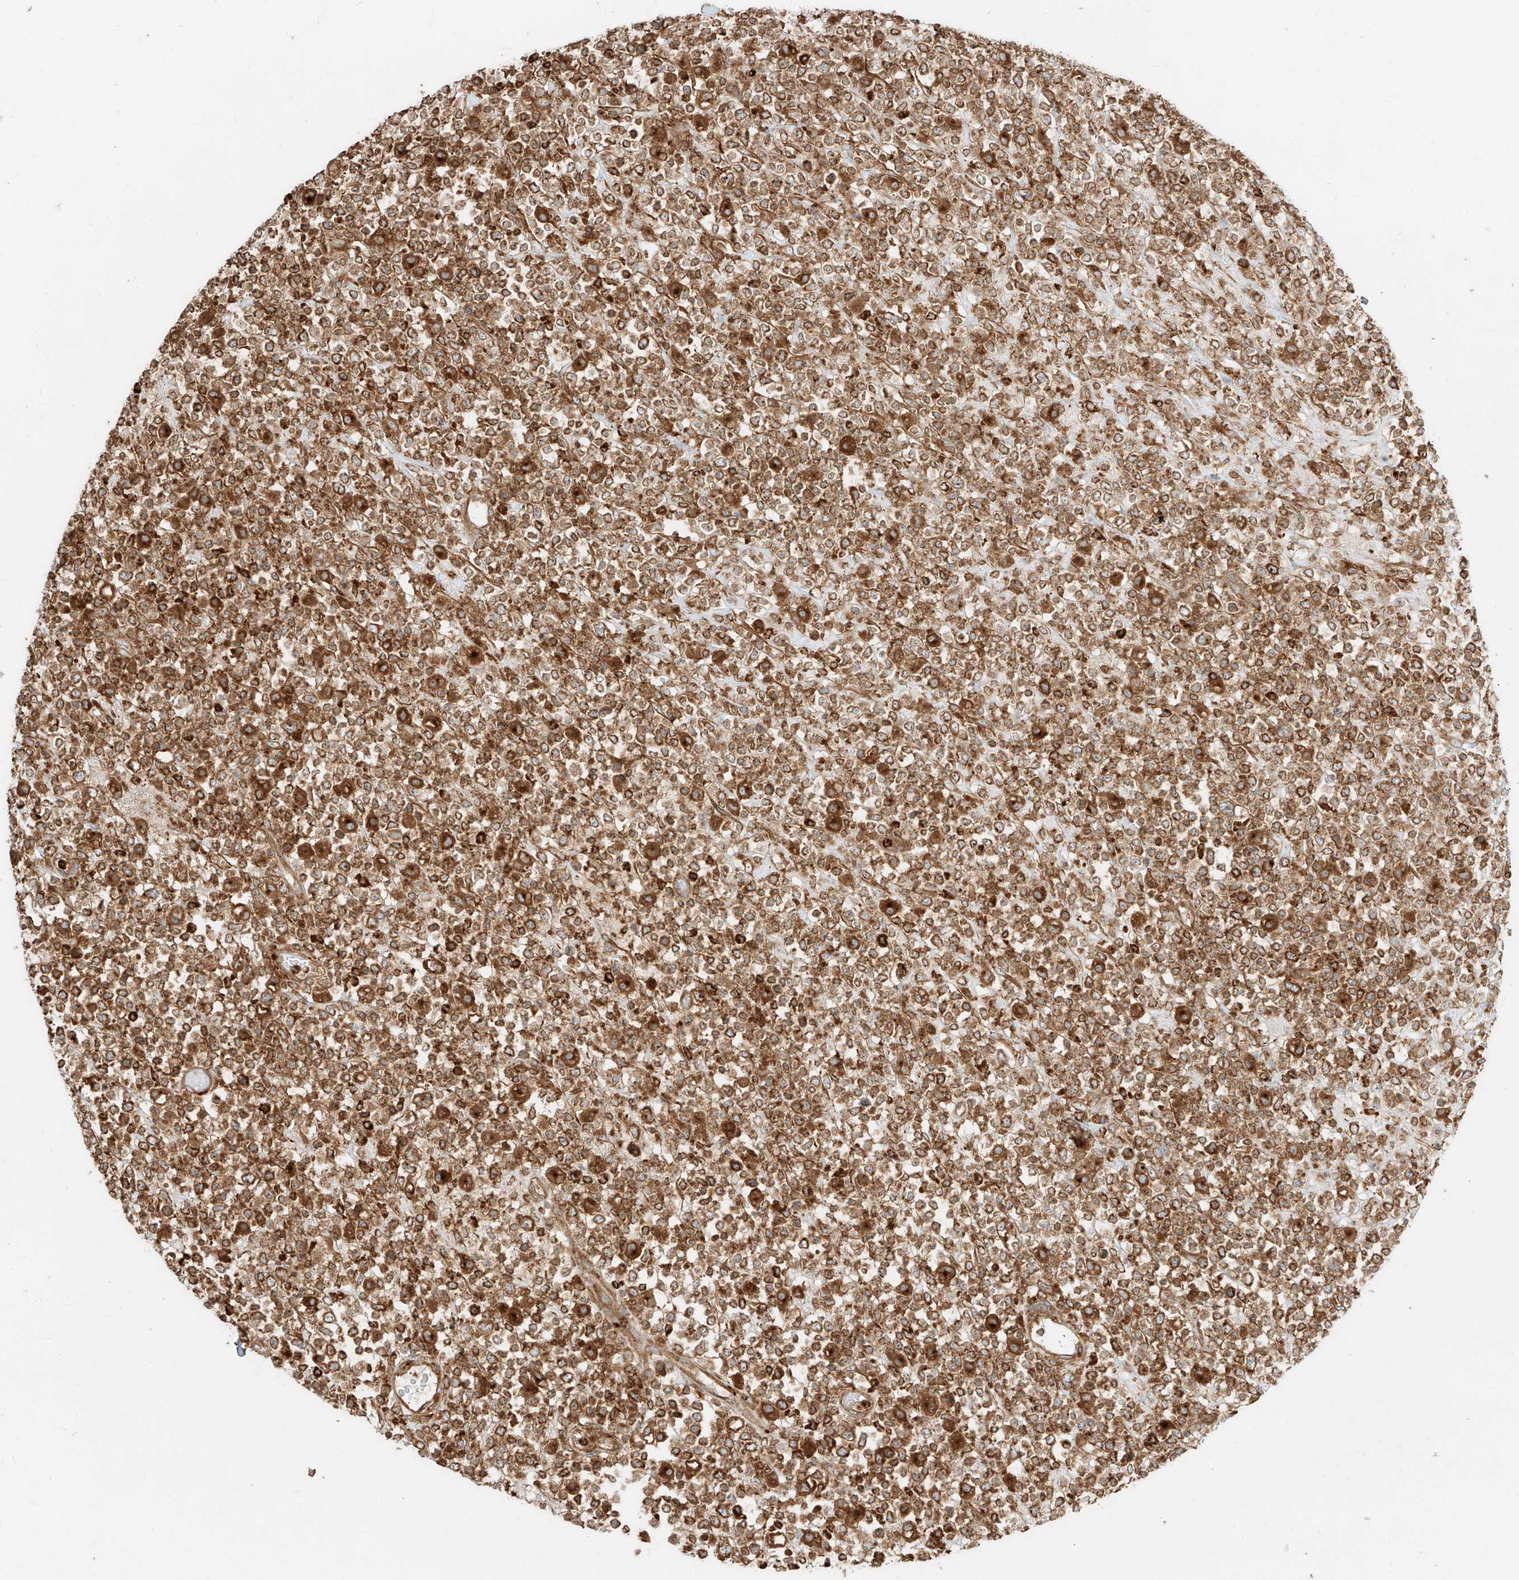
{"staining": {"intensity": "strong", "quantity": ">75%", "location": "cytoplasmic/membranous"}, "tissue": "lymphoma", "cell_type": "Tumor cells", "image_type": "cancer", "snomed": [{"axis": "morphology", "description": "Malignant lymphoma, non-Hodgkin's type, High grade"}, {"axis": "topography", "description": "Colon"}], "caption": "Protein analysis of lymphoma tissue reveals strong cytoplasmic/membranous staining in approximately >75% of tumor cells.", "gene": "CCDC115", "patient": {"sex": "female", "age": 53}}